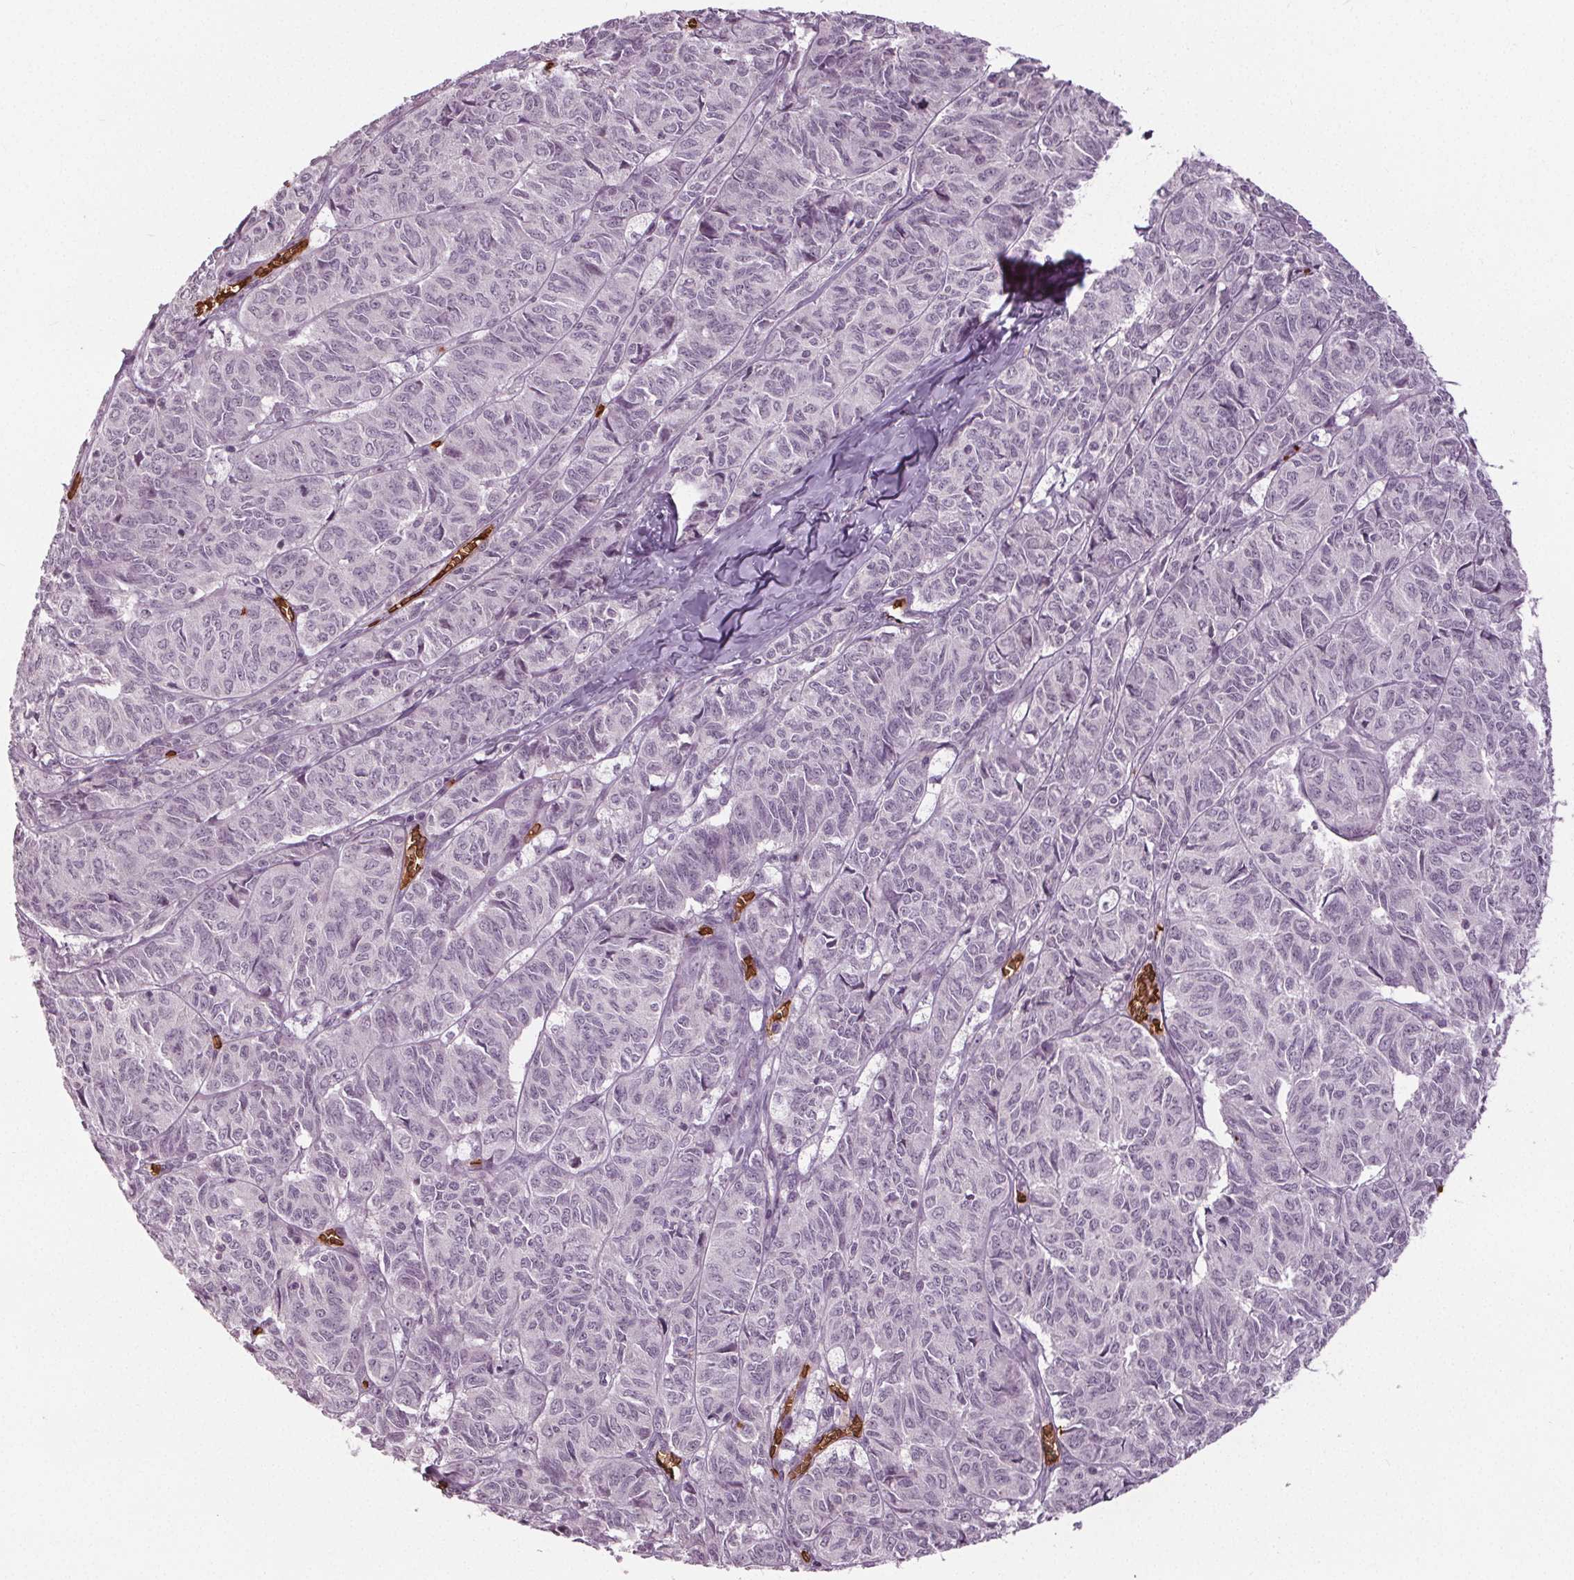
{"staining": {"intensity": "negative", "quantity": "none", "location": "none"}, "tissue": "ovarian cancer", "cell_type": "Tumor cells", "image_type": "cancer", "snomed": [{"axis": "morphology", "description": "Carcinoma, endometroid"}, {"axis": "topography", "description": "Ovary"}], "caption": "A micrograph of human ovarian endometroid carcinoma is negative for staining in tumor cells.", "gene": "SLC4A1", "patient": {"sex": "female", "age": 80}}